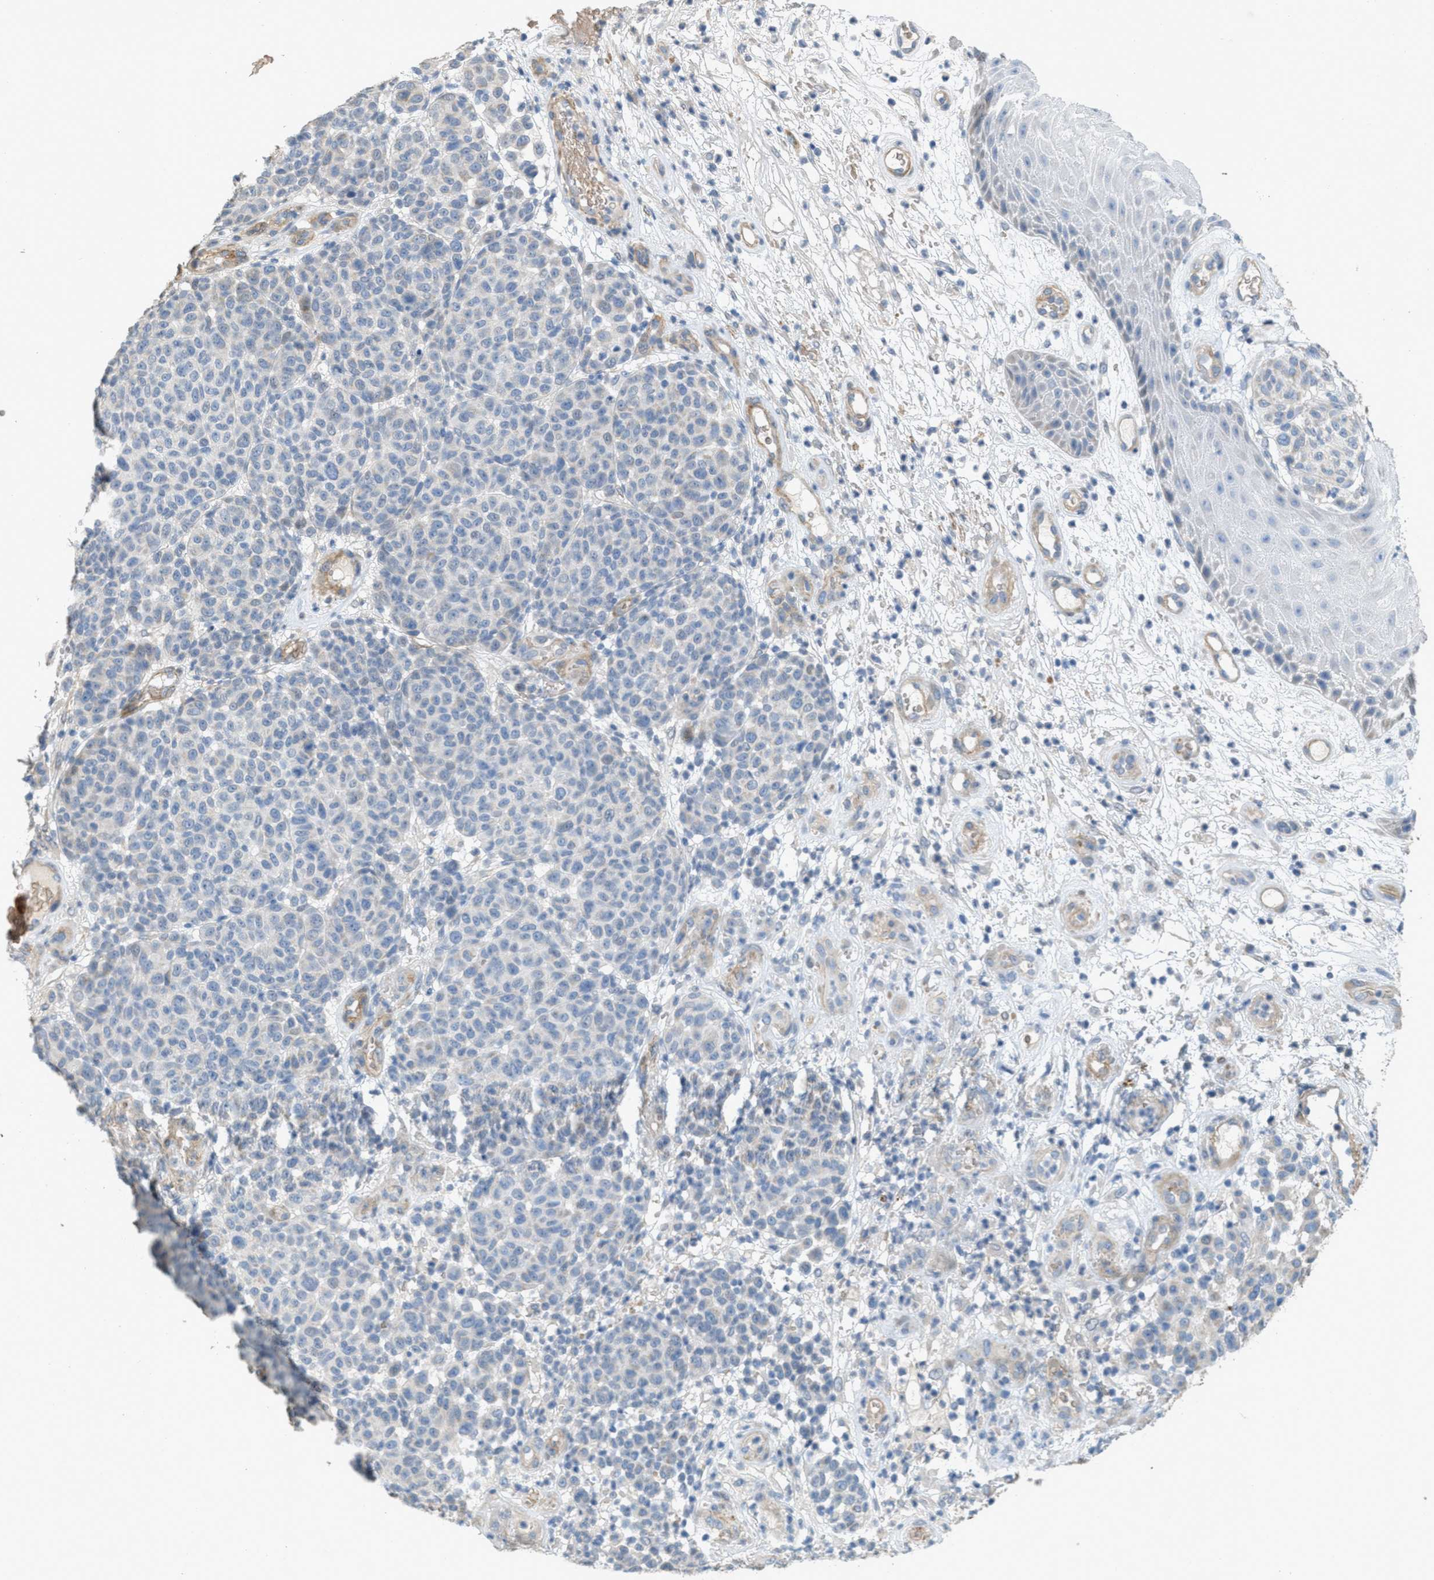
{"staining": {"intensity": "negative", "quantity": "none", "location": "none"}, "tissue": "melanoma", "cell_type": "Tumor cells", "image_type": "cancer", "snomed": [{"axis": "morphology", "description": "Malignant melanoma, NOS"}, {"axis": "topography", "description": "Skin"}], "caption": "Malignant melanoma stained for a protein using immunohistochemistry (IHC) demonstrates no expression tumor cells.", "gene": "MRS2", "patient": {"sex": "male", "age": 59}}